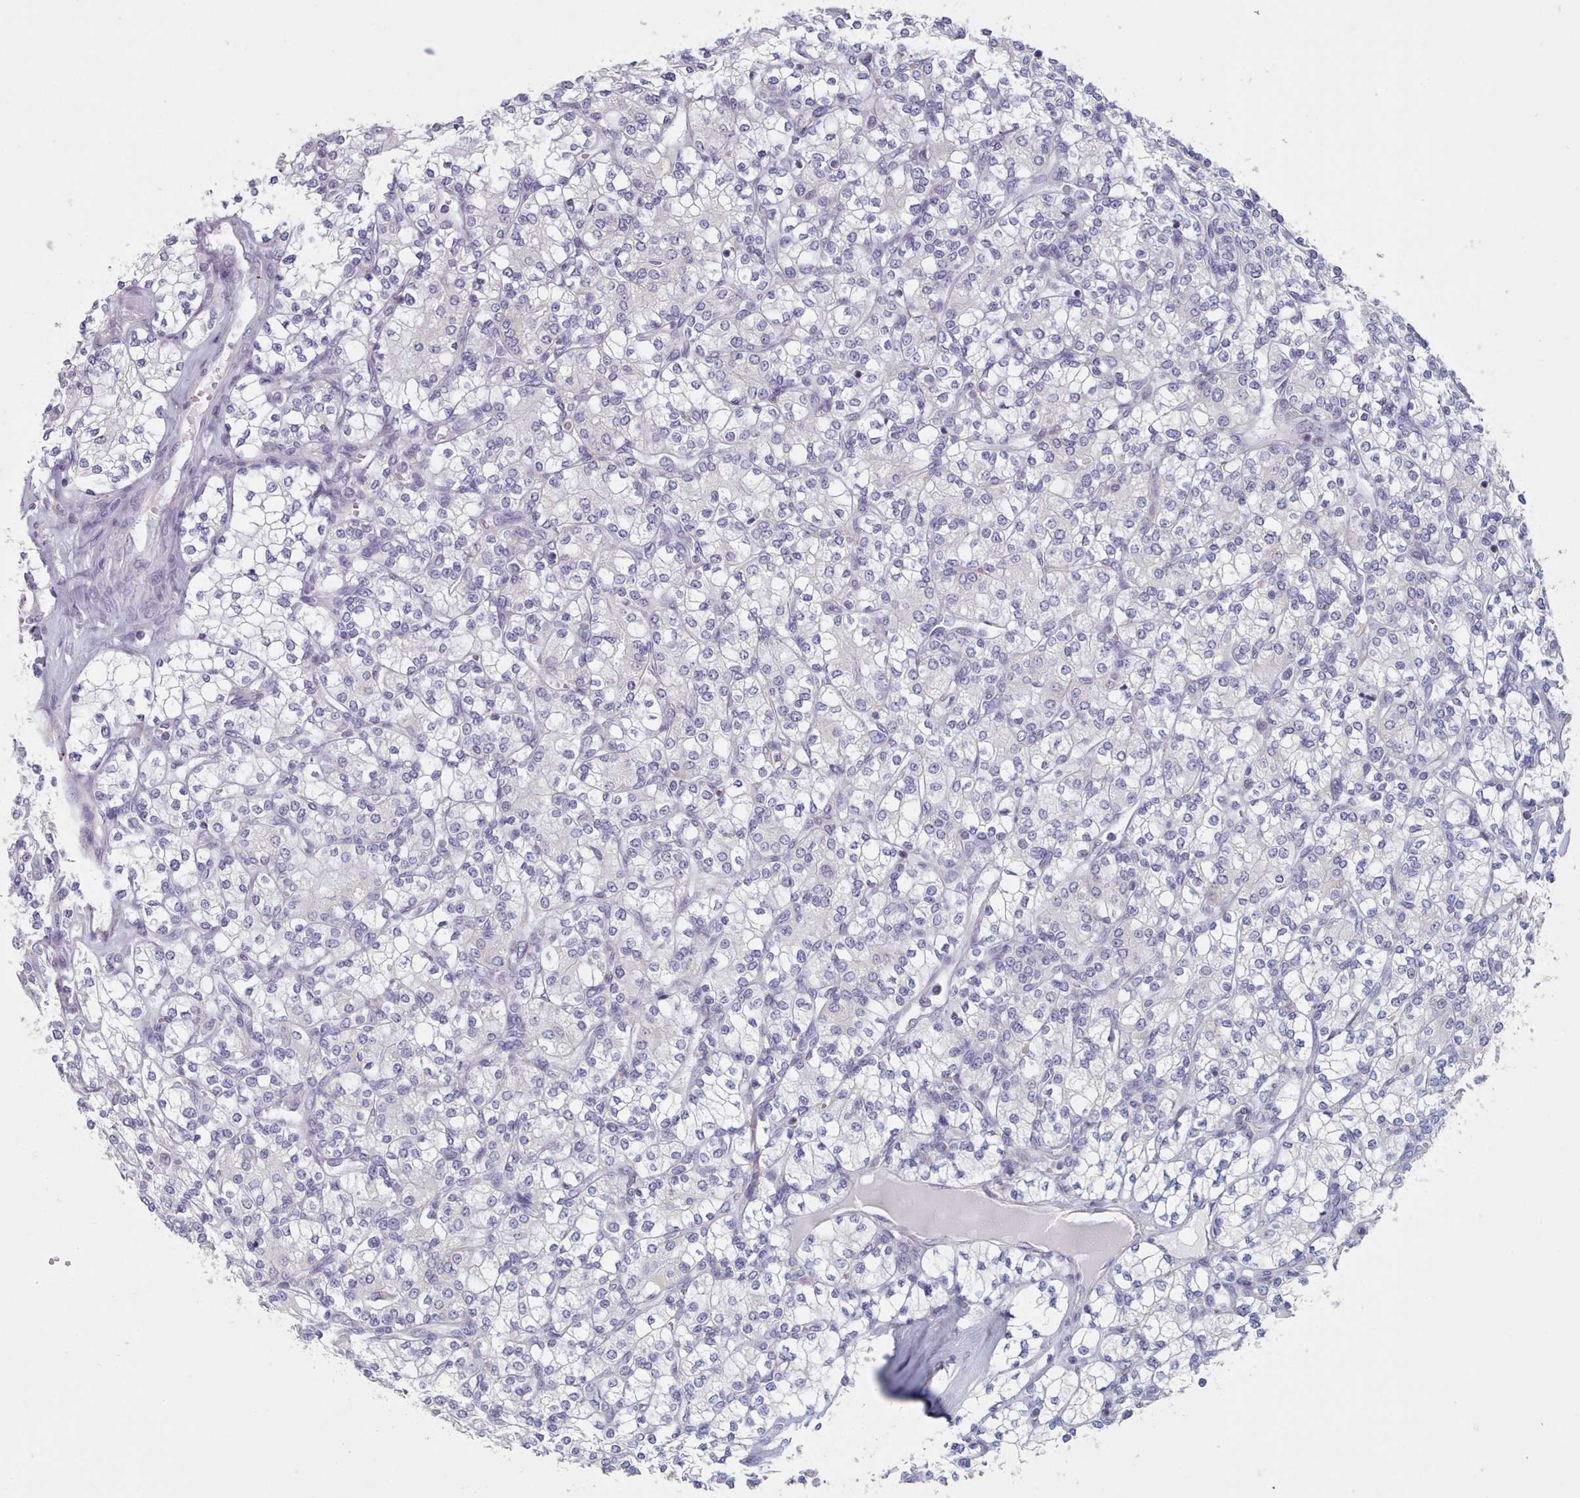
{"staining": {"intensity": "negative", "quantity": "none", "location": "none"}, "tissue": "renal cancer", "cell_type": "Tumor cells", "image_type": "cancer", "snomed": [{"axis": "morphology", "description": "Adenocarcinoma, NOS"}, {"axis": "topography", "description": "Kidney"}], "caption": "This is an immunohistochemistry micrograph of human renal adenocarcinoma. There is no positivity in tumor cells.", "gene": "FAM170B", "patient": {"sex": "male", "age": 77}}